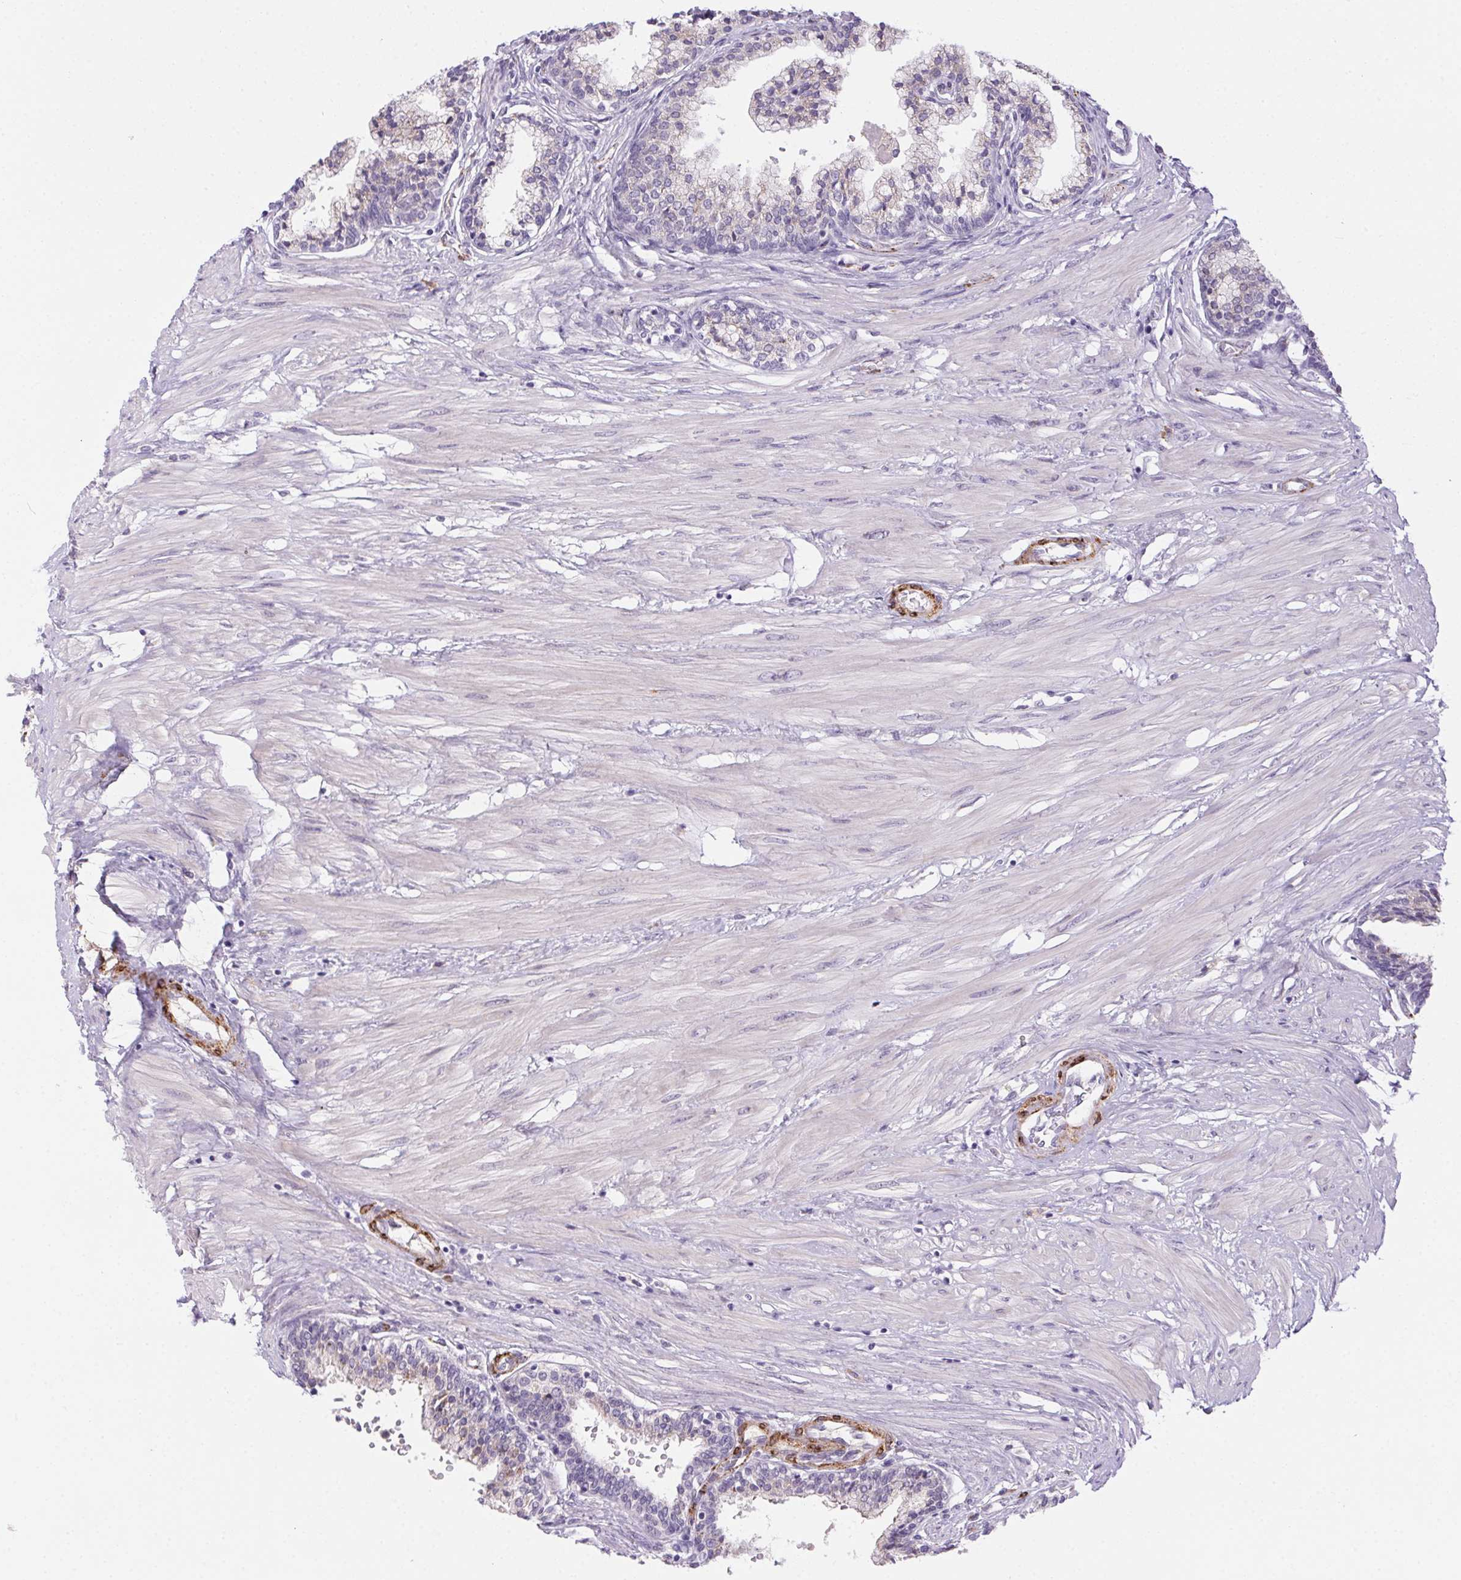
{"staining": {"intensity": "negative", "quantity": "none", "location": "none"}, "tissue": "prostate", "cell_type": "Glandular cells", "image_type": "normal", "snomed": [{"axis": "morphology", "description": "Normal tissue, NOS"}, {"axis": "topography", "description": "Prostate"}], "caption": "Immunohistochemistry micrograph of normal human prostate stained for a protein (brown), which displays no expression in glandular cells.", "gene": "HRC", "patient": {"sex": "male", "age": 55}}